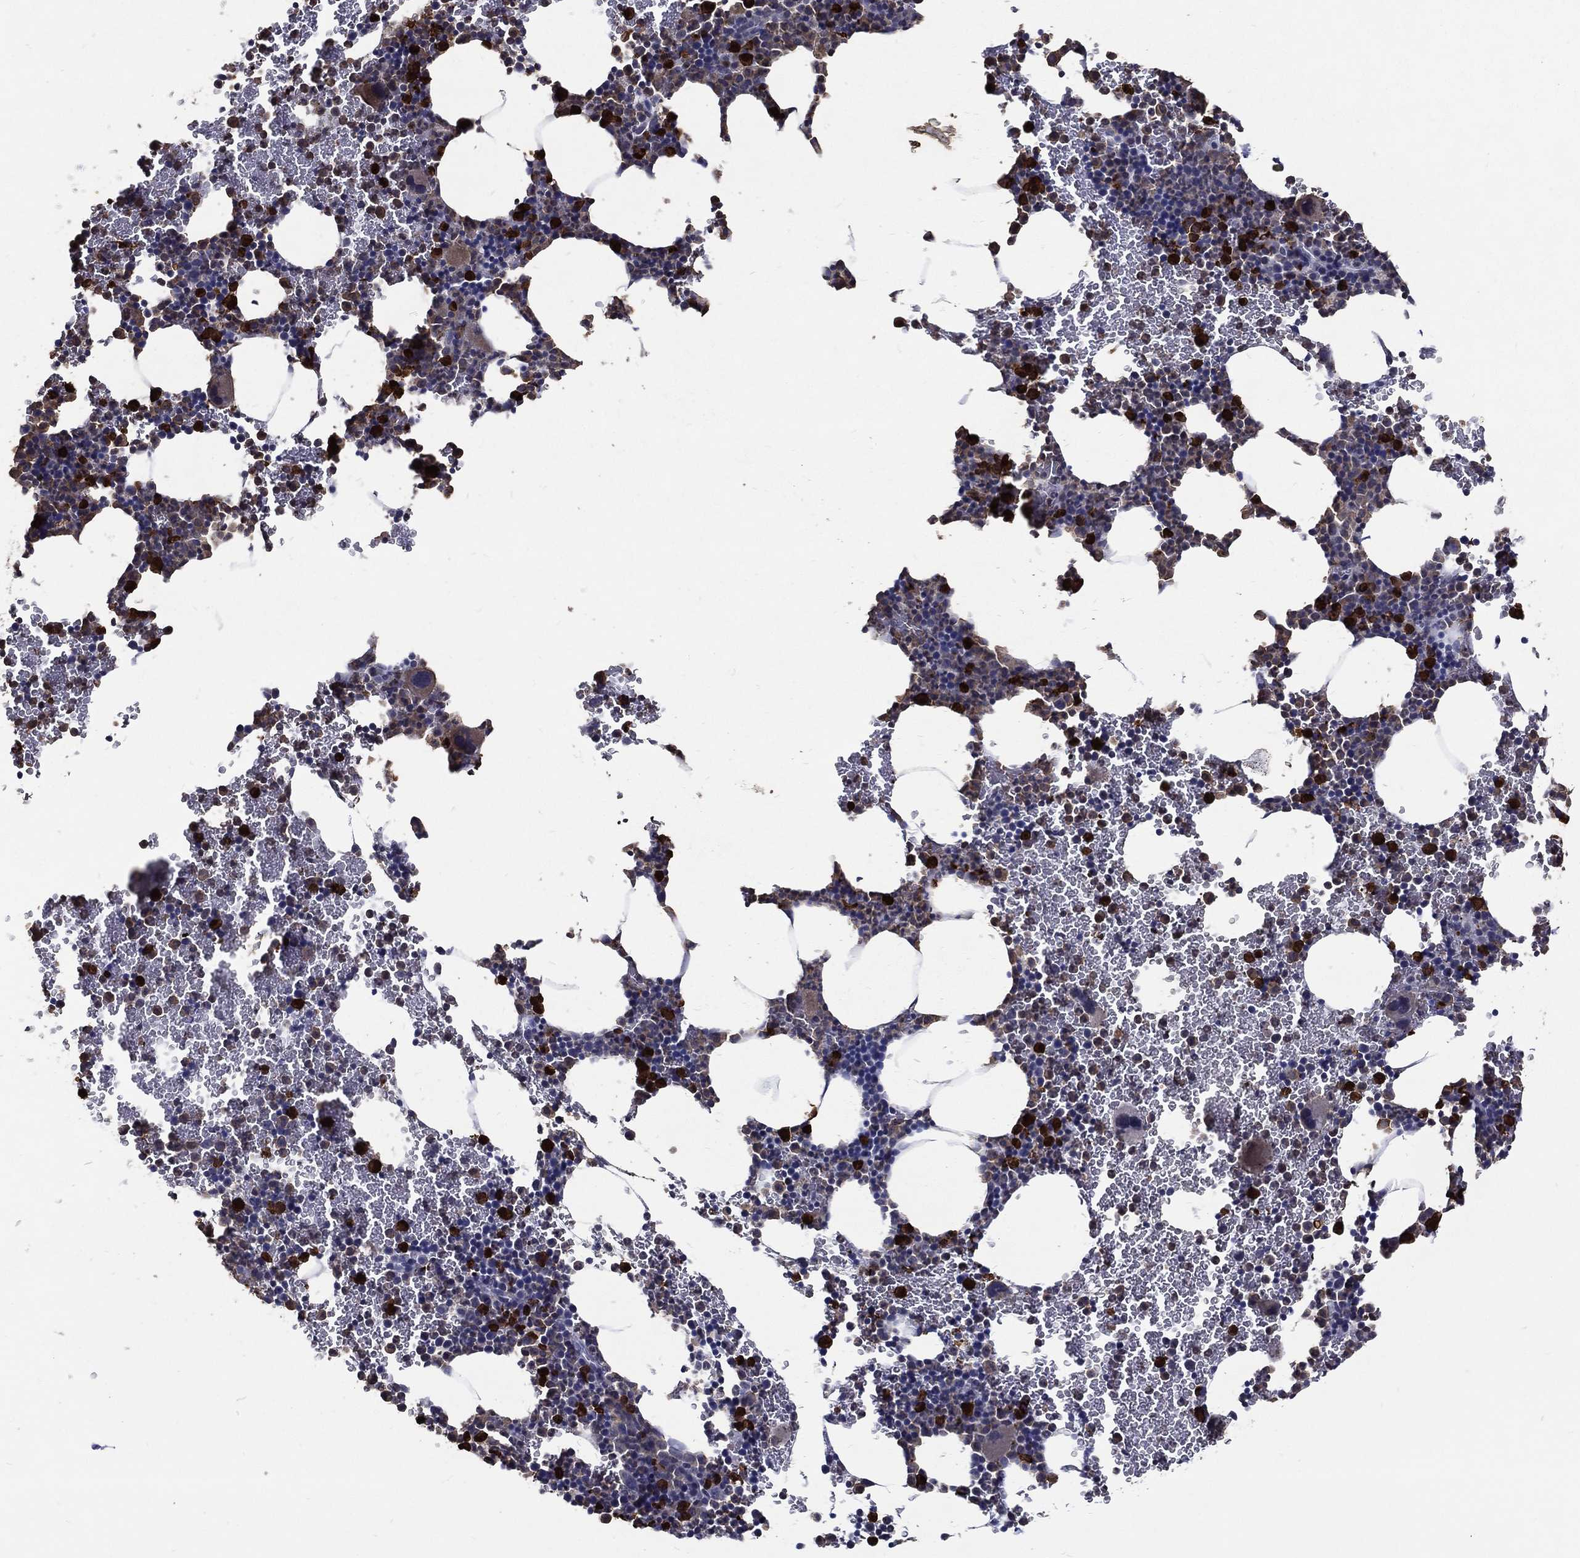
{"staining": {"intensity": "strong", "quantity": "<25%", "location": "cytoplasmic/membranous"}, "tissue": "bone marrow", "cell_type": "Hematopoietic cells", "image_type": "normal", "snomed": [{"axis": "morphology", "description": "Normal tissue, NOS"}, {"axis": "topography", "description": "Bone marrow"}], "caption": "Protein staining of unremarkable bone marrow exhibits strong cytoplasmic/membranous staining in about <25% of hematopoietic cells. The staining was performed using DAB (3,3'-diaminobenzidine) to visualize the protein expression in brown, while the nuclei were stained in blue with hematoxylin (Magnification: 20x).", "gene": "GPR183", "patient": {"sex": "male", "age": 45}}